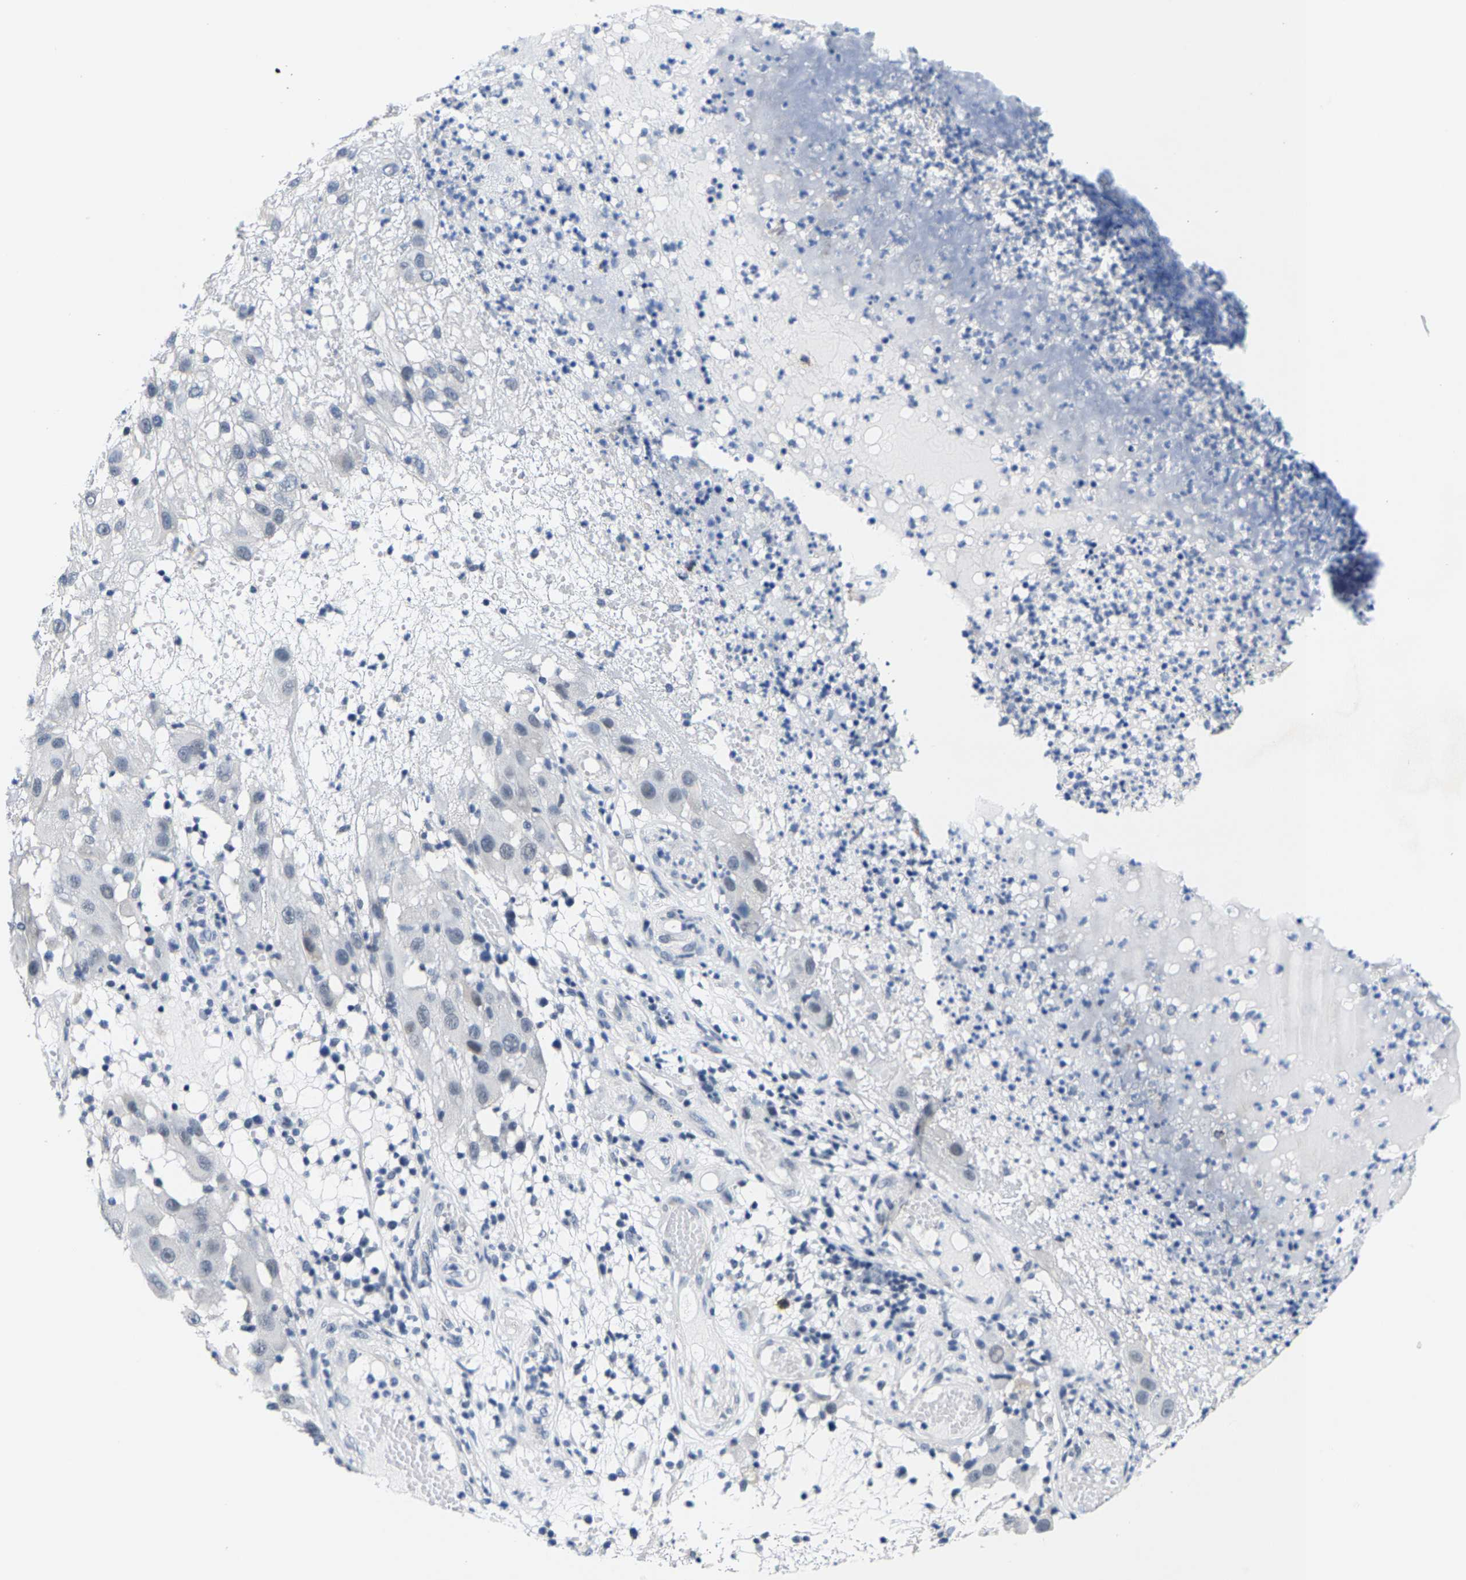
{"staining": {"intensity": "negative", "quantity": "none", "location": "none"}, "tissue": "melanoma", "cell_type": "Tumor cells", "image_type": "cancer", "snomed": [{"axis": "morphology", "description": "Malignant melanoma, NOS"}, {"axis": "topography", "description": "Skin"}], "caption": "Malignant melanoma was stained to show a protein in brown. There is no significant expression in tumor cells.", "gene": "SETD1B", "patient": {"sex": "female", "age": 81}}